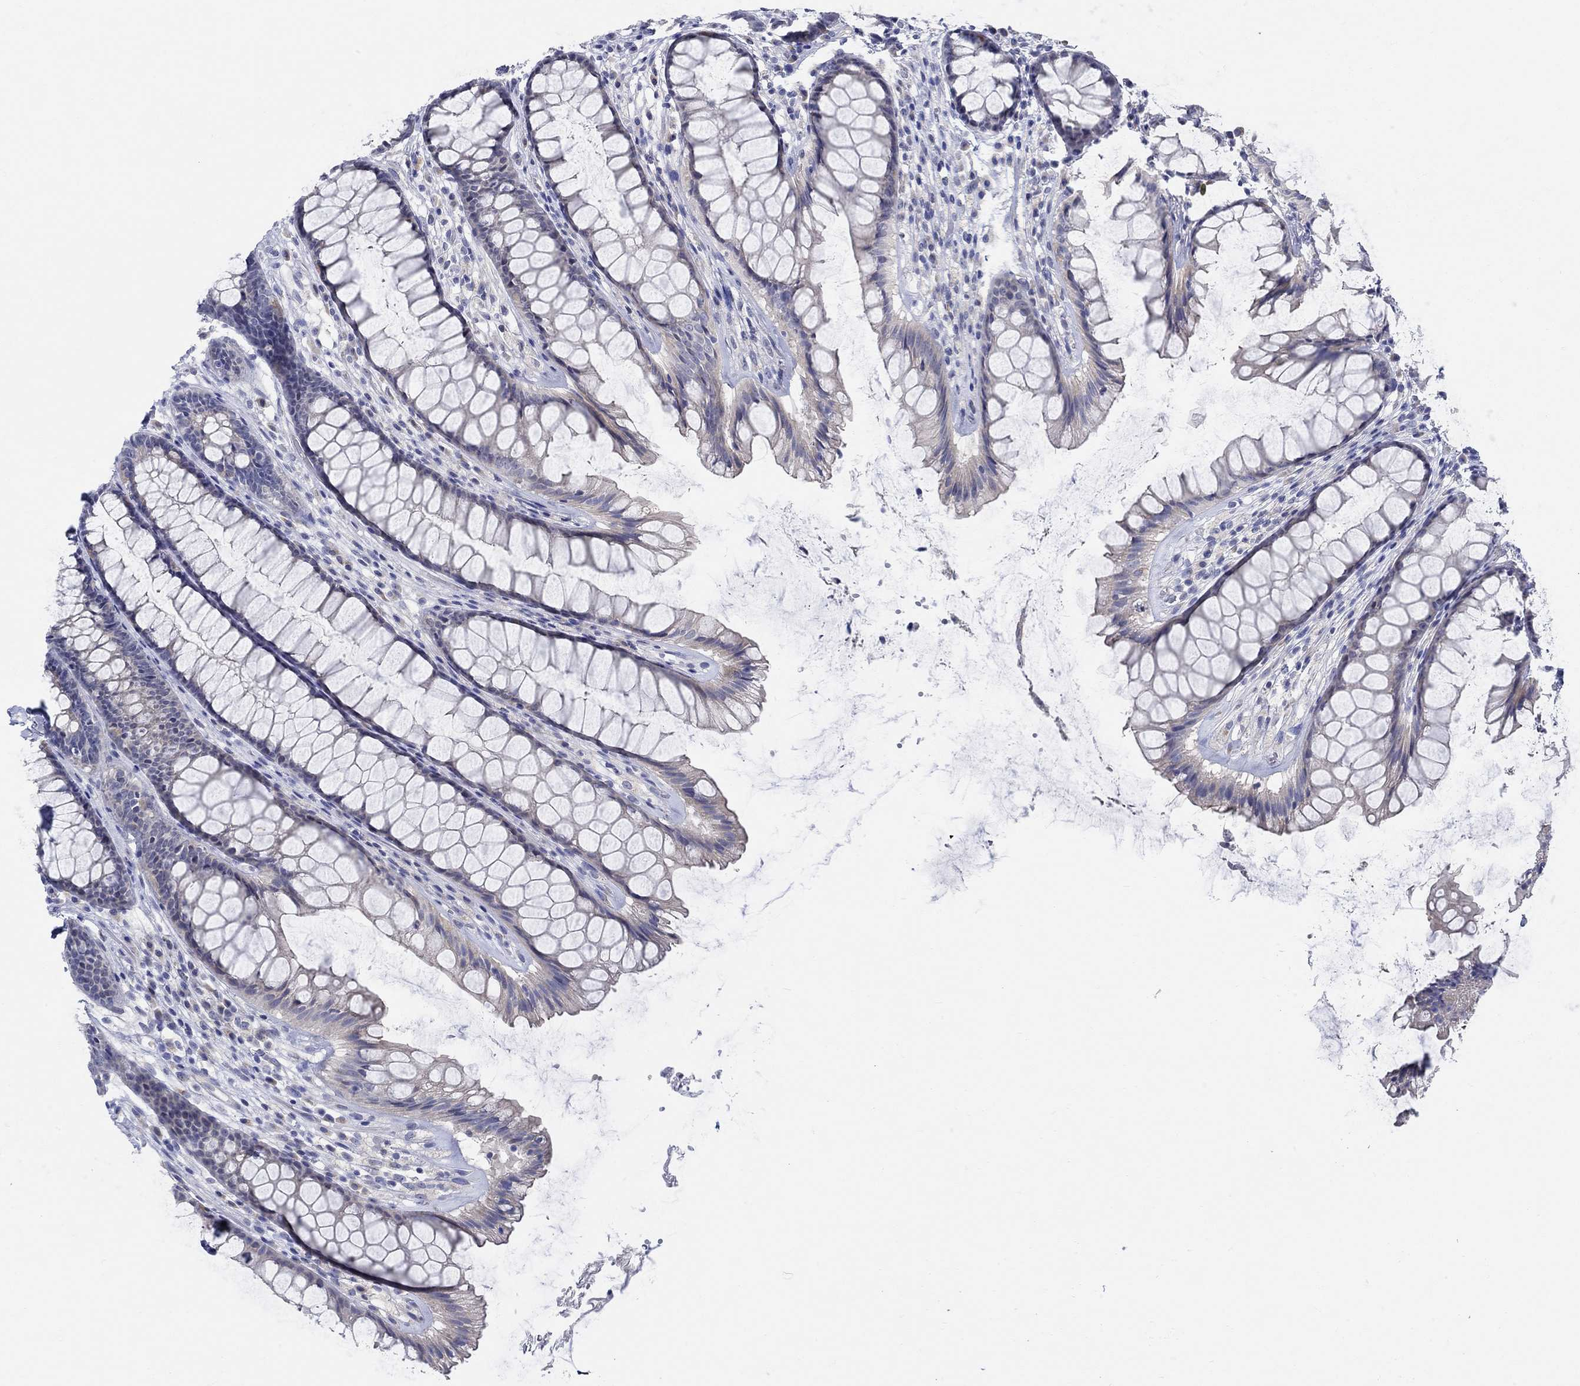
{"staining": {"intensity": "negative", "quantity": "none", "location": "none"}, "tissue": "rectum", "cell_type": "Glandular cells", "image_type": "normal", "snomed": [{"axis": "morphology", "description": "Normal tissue, NOS"}, {"axis": "topography", "description": "Rectum"}], "caption": "Immunohistochemistry (IHC) of normal human rectum reveals no expression in glandular cells.", "gene": "KRT222", "patient": {"sex": "male", "age": 72}}